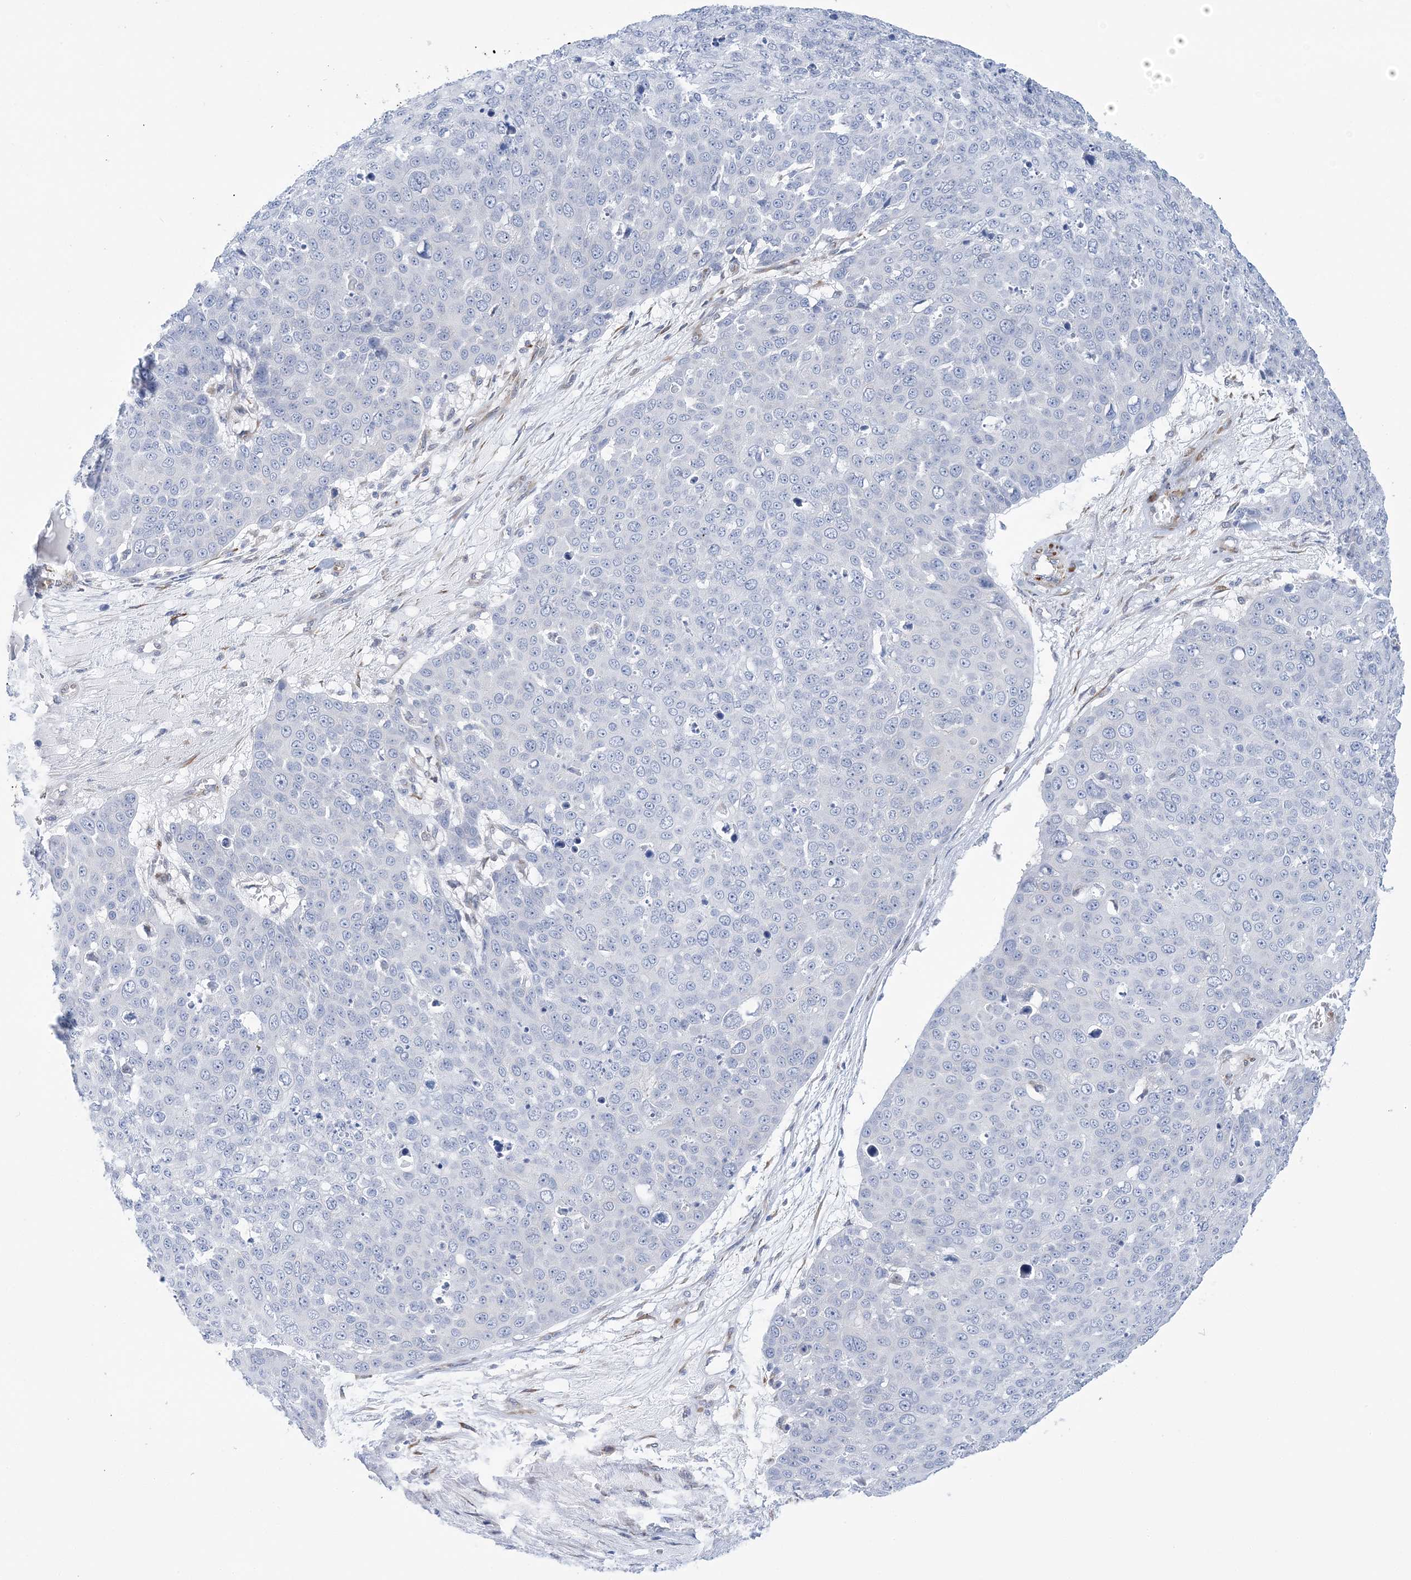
{"staining": {"intensity": "negative", "quantity": "none", "location": "none"}, "tissue": "skin cancer", "cell_type": "Tumor cells", "image_type": "cancer", "snomed": [{"axis": "morphology", "description": "Squamous cell carcinoma, NOS"}, {"axis": "topography", "description": "Skin"}], "caption": "This is an immunohistochemistry histopathology image of human skin cancer. There is no expression in tumor cells.", "gene": "PLEKHG4B", "patient": {"sex": "male", "age": 71}}